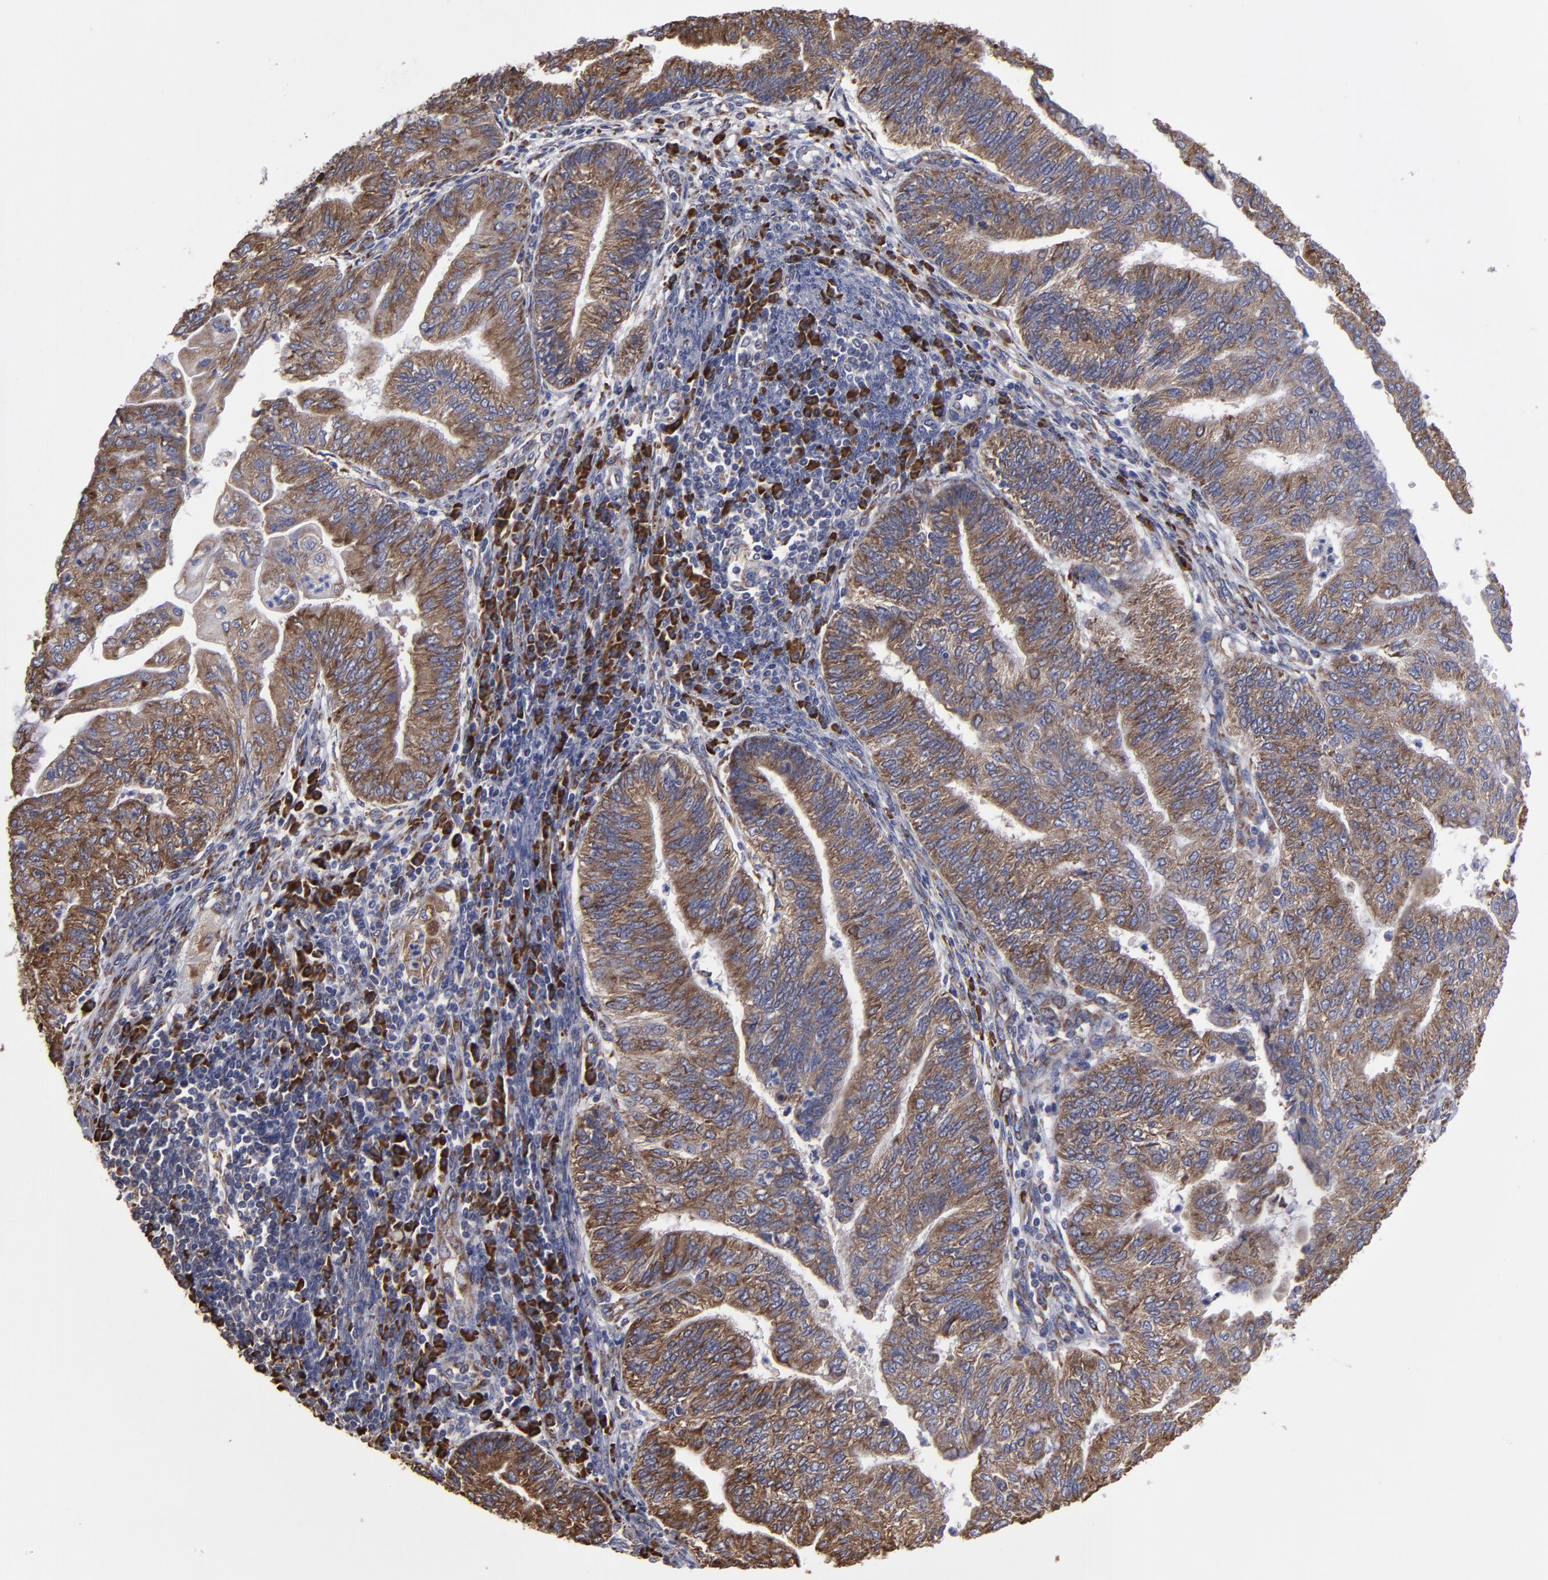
{"staining": {"intensity": "moderate", "quantity": ">75%", "location": "cytoplasmic/membranous"}, "tissue": "endometrial cancer", "cell_type": "Tumor cells", "image_type": "cancer", "snomed": [{"axis": "morphology", "description": "Adenocarcinoma, NOS"}, {"axis": "topography", "description": "Endometrium"}], "caption": "Adenocarcinoma (endometrial) stained with a brown dye shows moderate cytoplasmic/membranous positive staining in about >75% of tumor cells.", "gene": "SND1", "patient": {"sex": "female", "age": 59}}